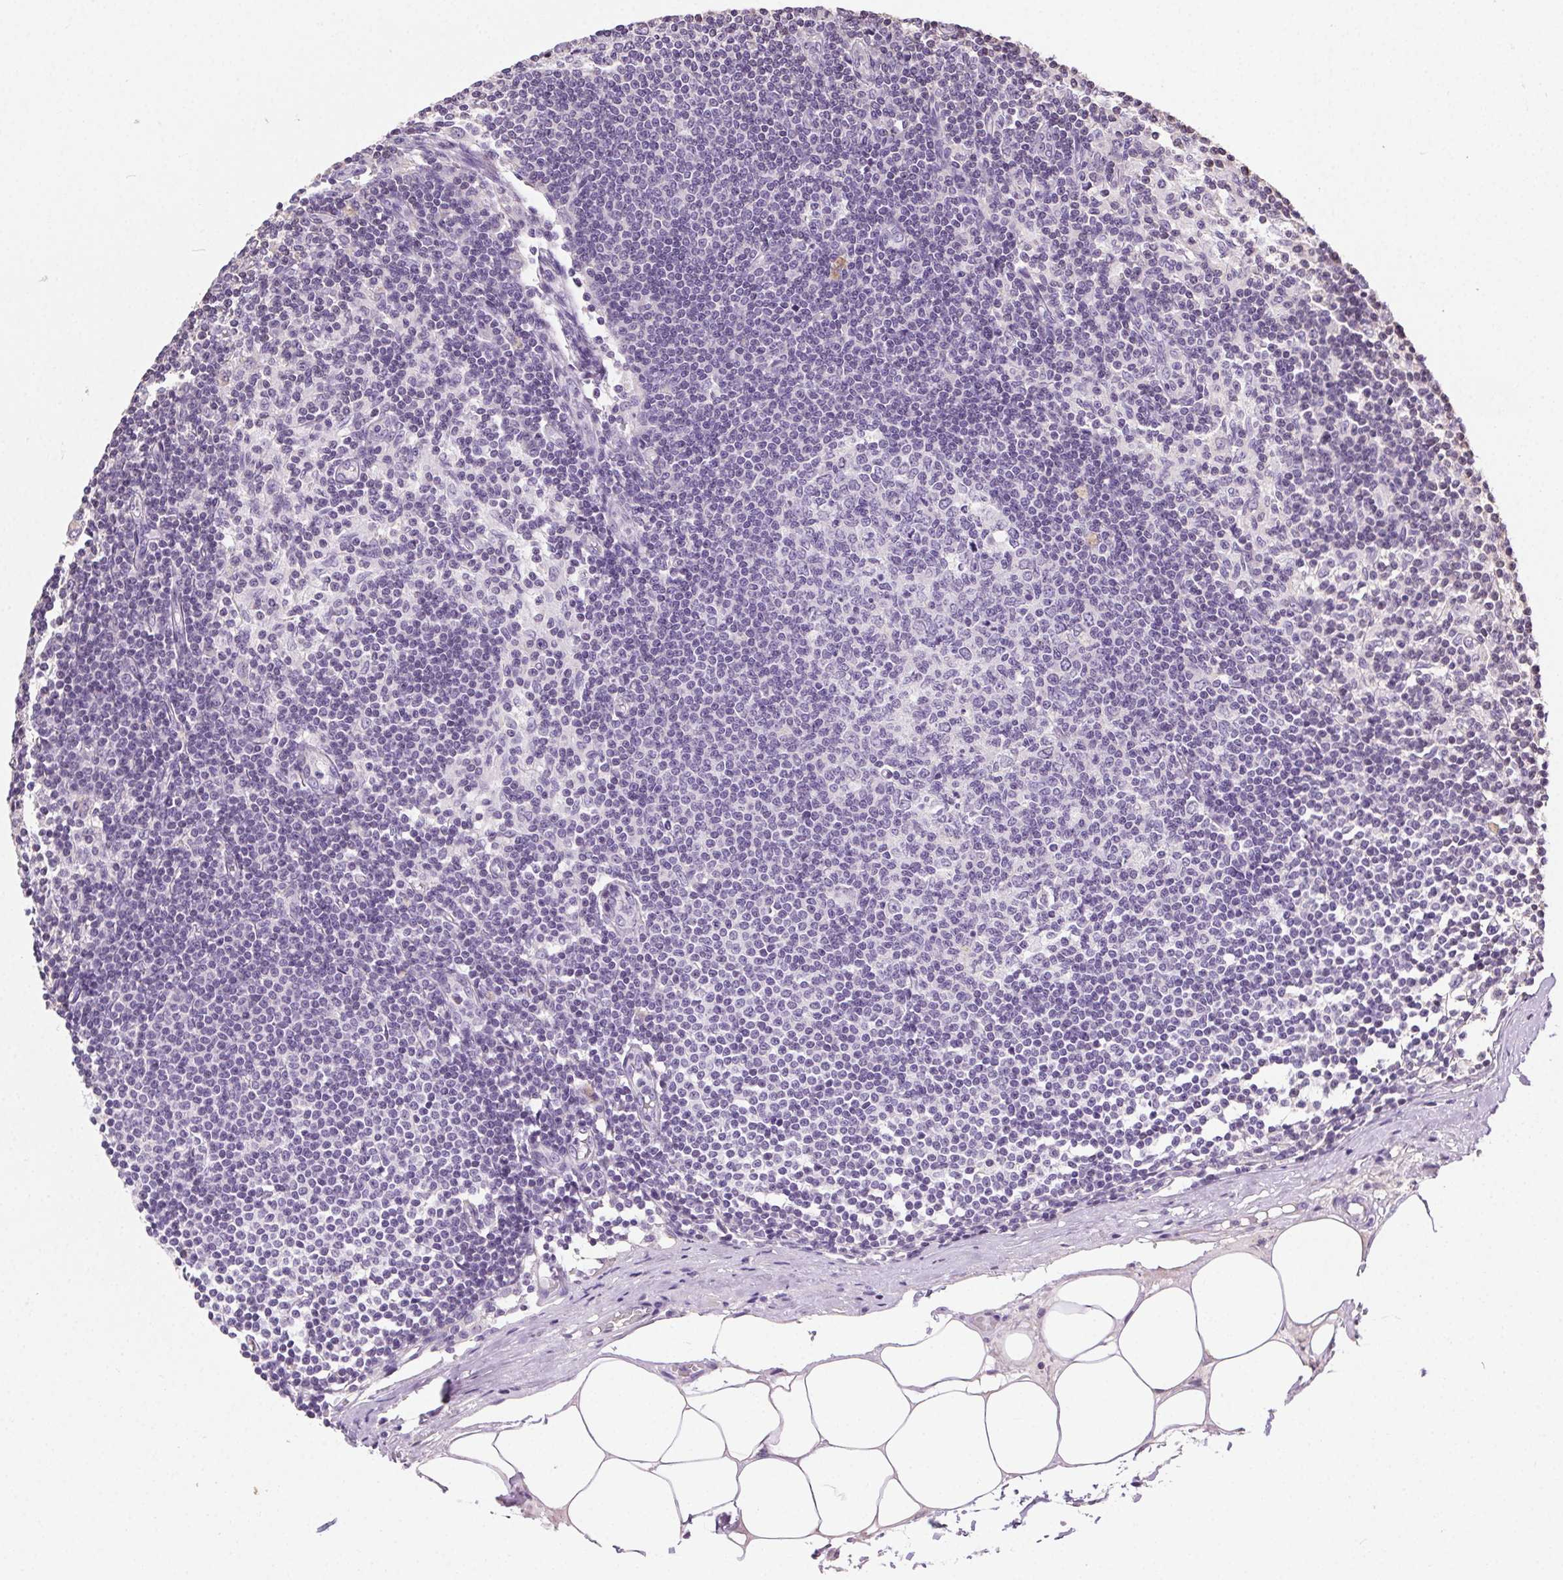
{"staining": {"intensity": "negative", "quantity": "none", "location": "none"}, "tissue": "lymph node", "cell_type": "Germinal center cells", "image_type": "normal", "snomed": [{"axis": "morphology", "description": "Normal tissue, NOS"}, {"axis": "topography", "description": "Lymph node"}], "caption": "Lymph node stained for a protein using IHC reveals no staining germinal center cells.", "gene": "SYCE2", "patient": {"sex": "female", "age": 69}}